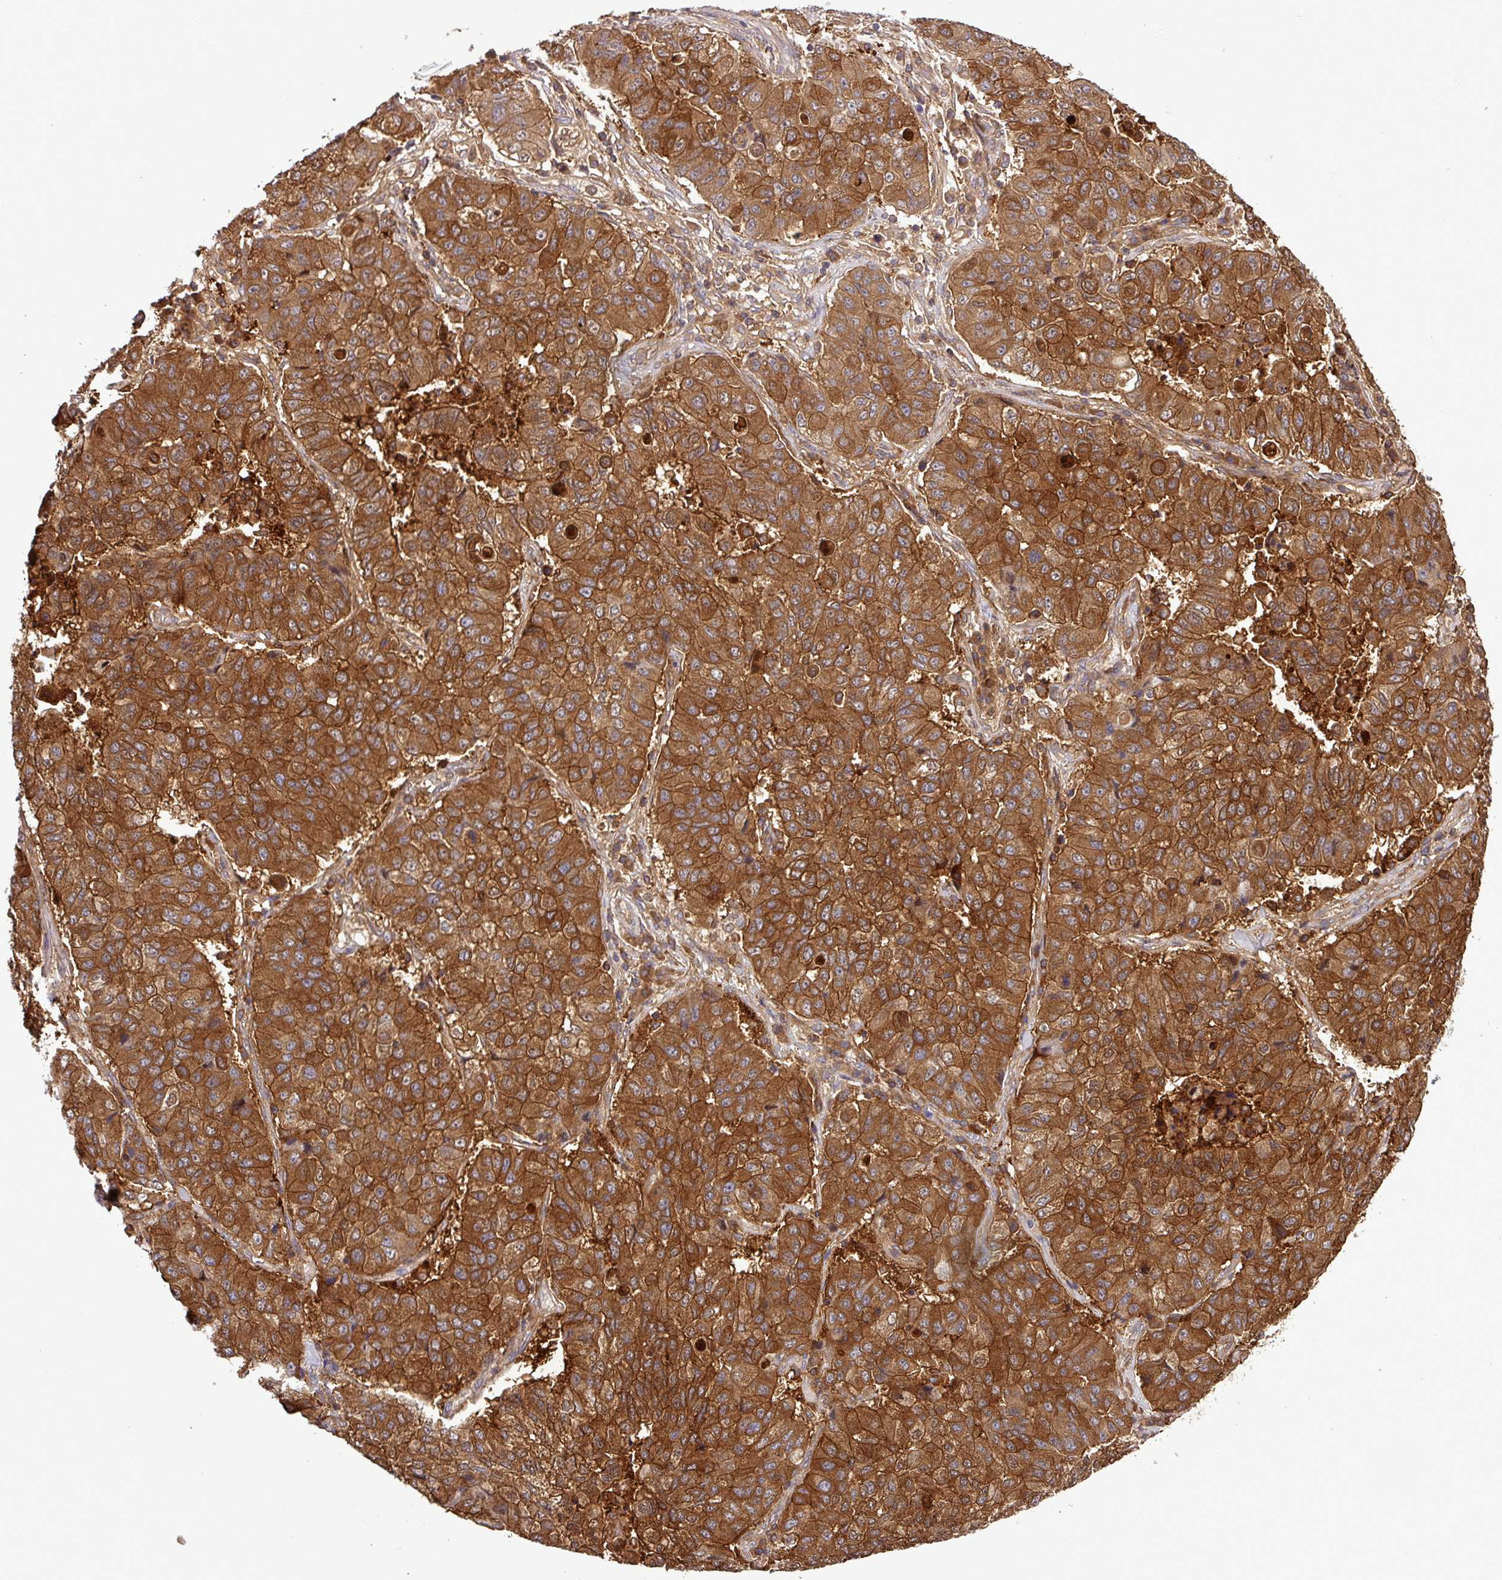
{"staining": {"intensity": "strong", "quantity": ">75%", "location": "cytoplasmic/membranous"}, "tissue": "lung cancer", "cell_type": "Tumor cells", "image_type": "cancer", "snomed": [{"axis": "morphology", "description": "Squamous cell carcinoma, NOS"}, {"axis": "topography", "description": "Lung"}], "caption": "Lung squamous cell carcinoma stained with a brown dye exhibits strong cytoplasmic/membranous positive staining in approximately >75% of tumor cells.", "gene": "TMEM107", "patient": {"sex": "male", "age": 74}}